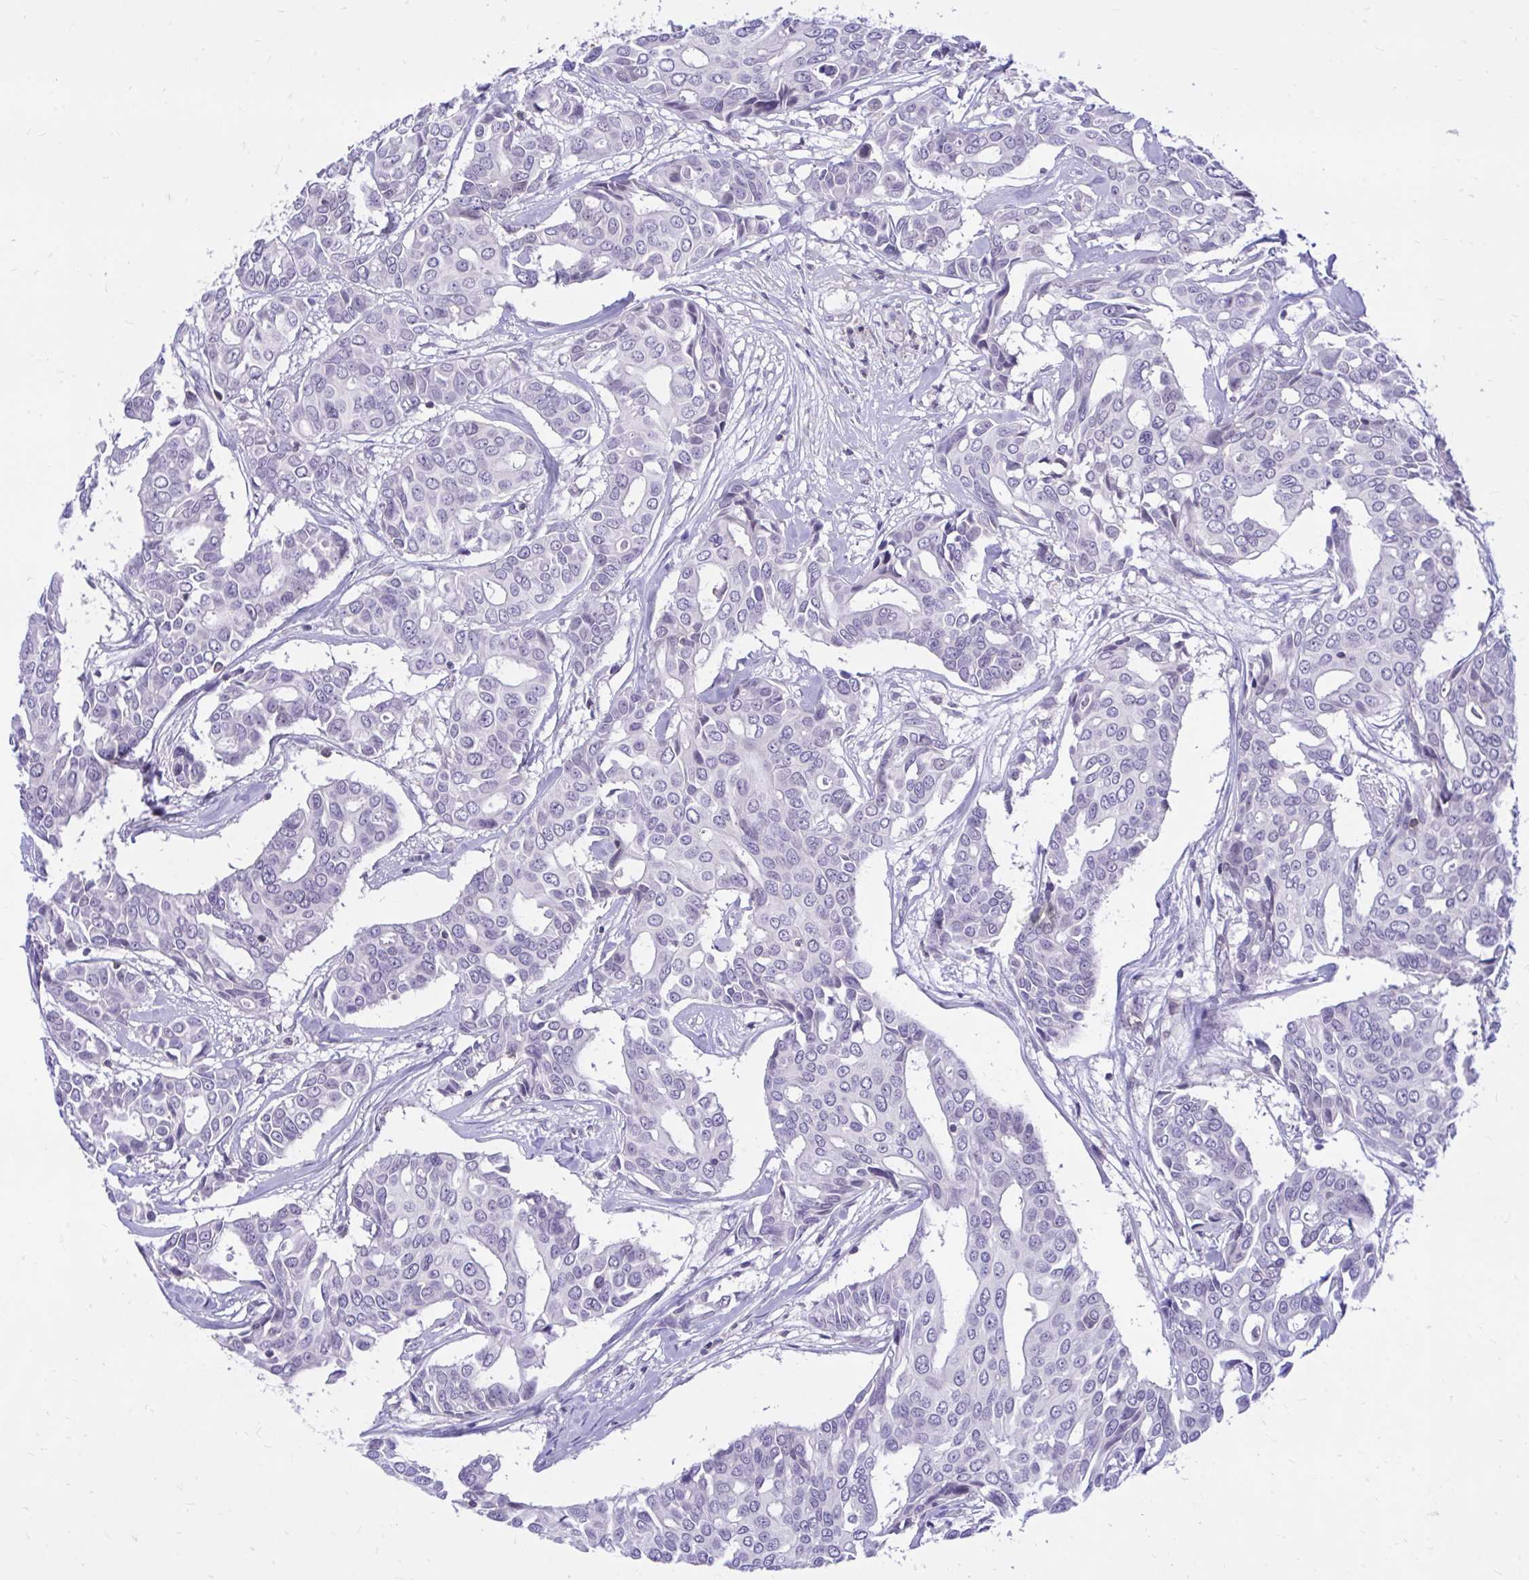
{"staining": {"intensity": "negative", "quantity": "none", "location": "none"}, "tissue": "breast cancer", "cell_type": "Tumor cells", "image_type": "cancer", "snomed": [{"axis": "morphology", "description": "Duct carcinoma"}, {"axis": "topography", "description": "Breast"}], "caption": "Immunohistochemistry (IHC) of infiltrating ductal carcinoma (breast) shows no positivity in tumor cells.", "gene": "CXCL8", "patient": {"sex": "female", "age": 54}}